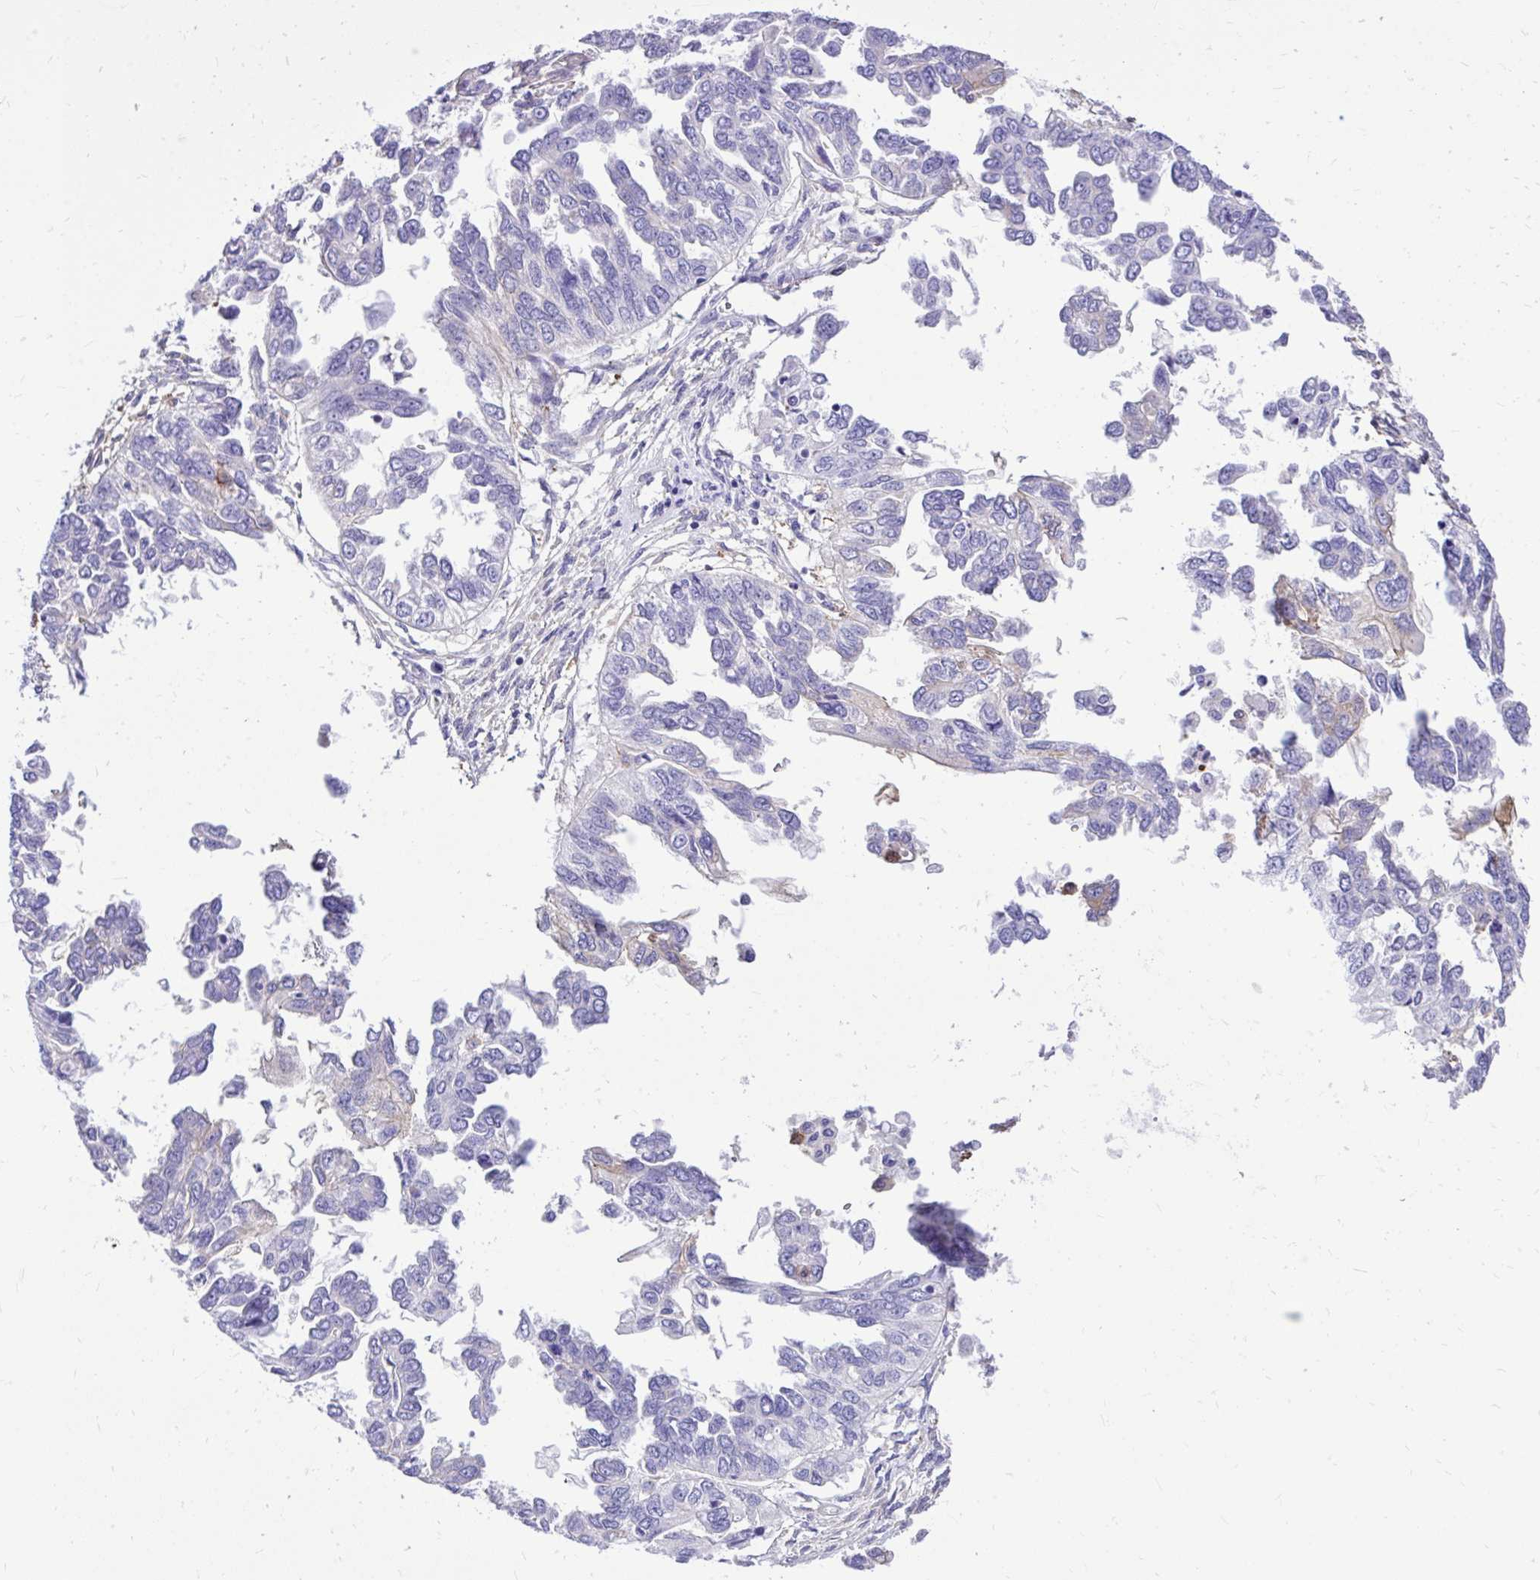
{"staining": {"intensity": "negative", "quantity": "none", "location": "none"}, "tissue": "ovarian cancer", "cell_type": "Tumor cells", "image_type": "cancer", "snomed": [{"axis": "morphology", "description": "Cystadenocarcinoma, serous, NOS"}, {"axis": "topography", "description": "Ovary"}], "caption": "Immunohistochemical staining of human ovarian cancer (serous cystadenocarcinoma) demonstrates no significant expression in tumor cells. (Immunohistochemistry, brightfield microscopy, high magnification).", "gene": "TLR7", "patient": {"sex": "female", "age": 53}}